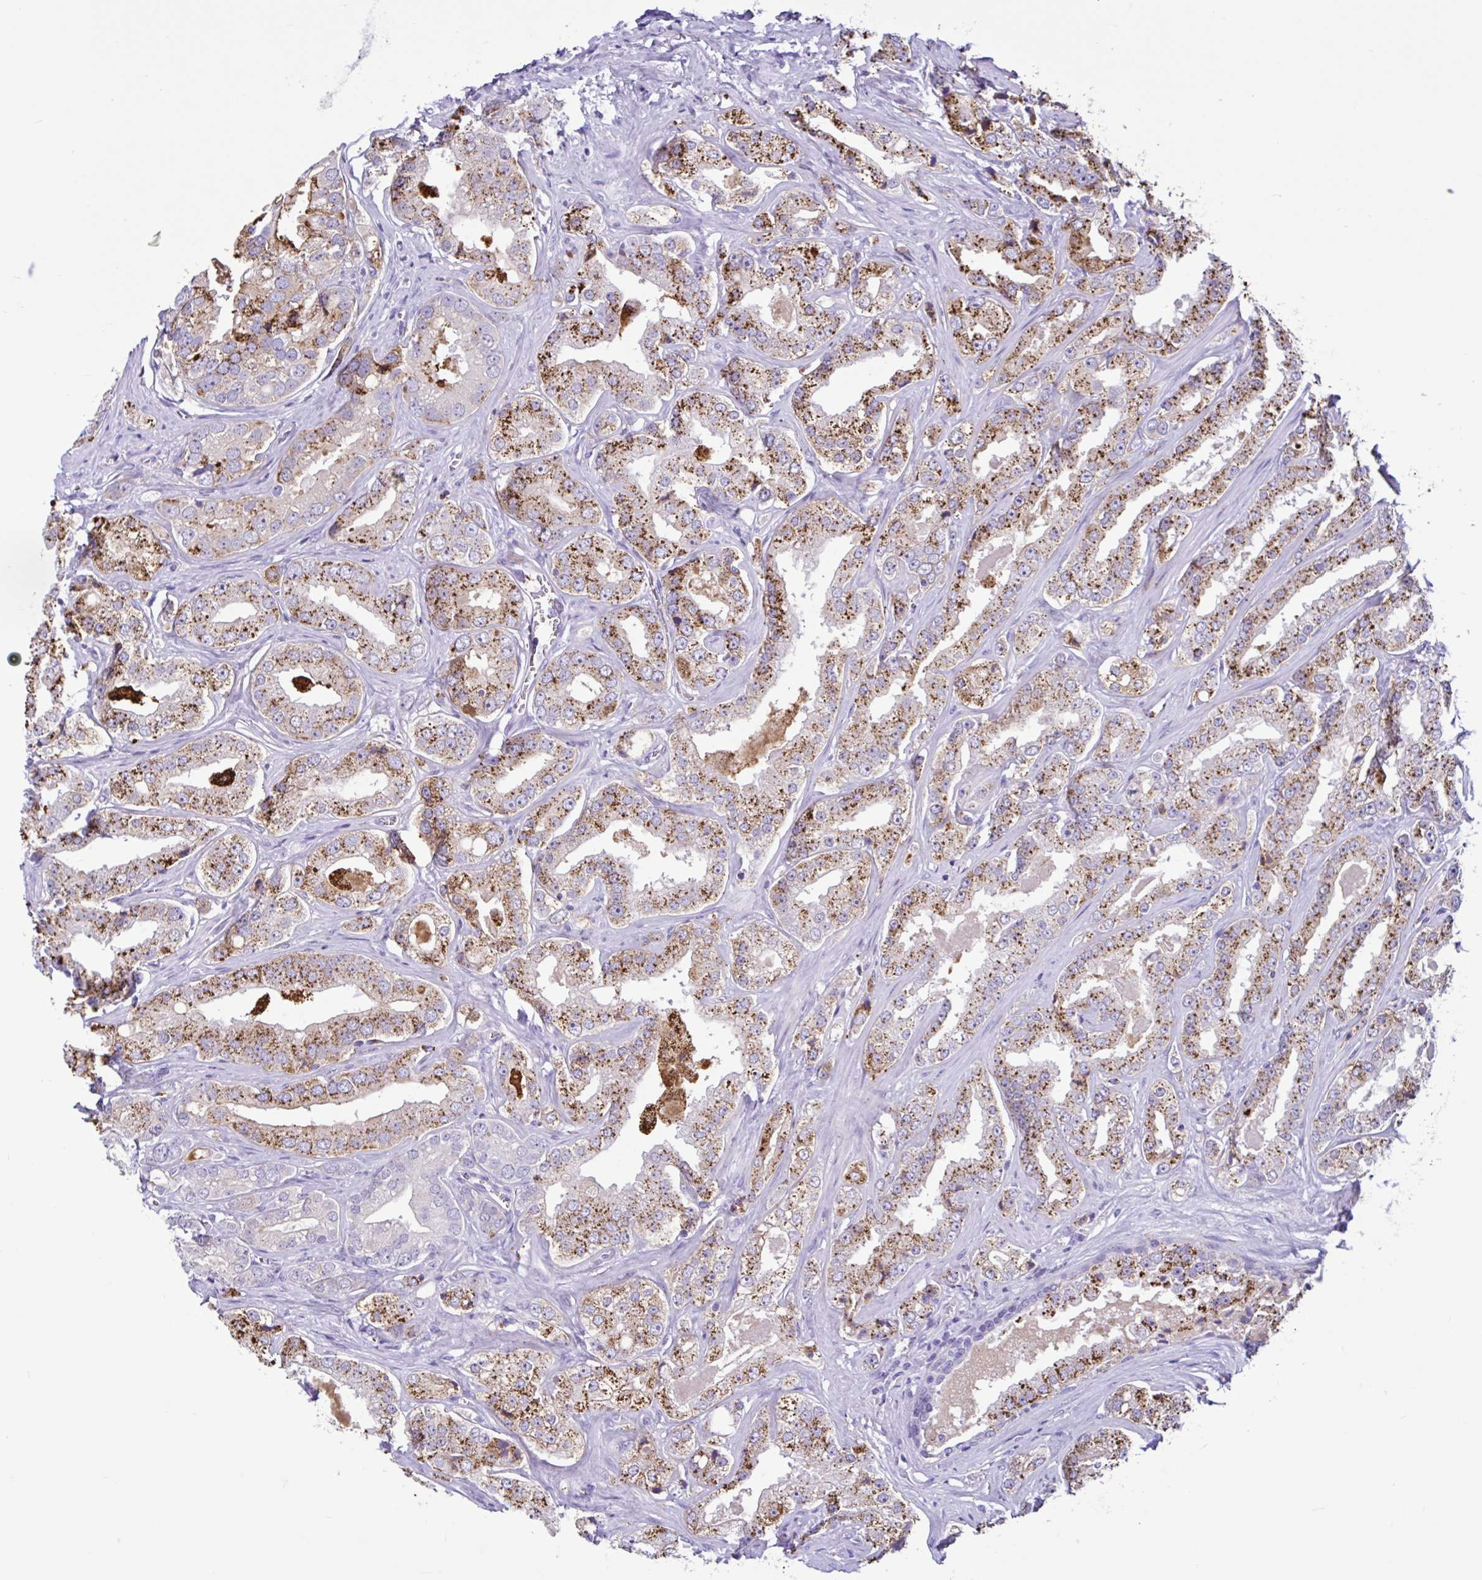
{"staining": {"intensity": "moderate", "quantity": ">75%", "location": "cytoplasmic/membranous"}, "tissue": "prostate cancer", "cell_type": "Tumor cells", "image_type": "cancer", "snomed": [{"axis": "morphology", "description": "Adenocarcinoma, High grade"}, {"axis": "topography", "description": "Prostate"}], "caption": "A brown stain shows moderate cytoplasmic/membranous expression of a protein in prostate adenocarcinoma (high-grade) tumor cells.", "gene": "CYP19A1", "patient": {"sex": "male", "age": 67}}